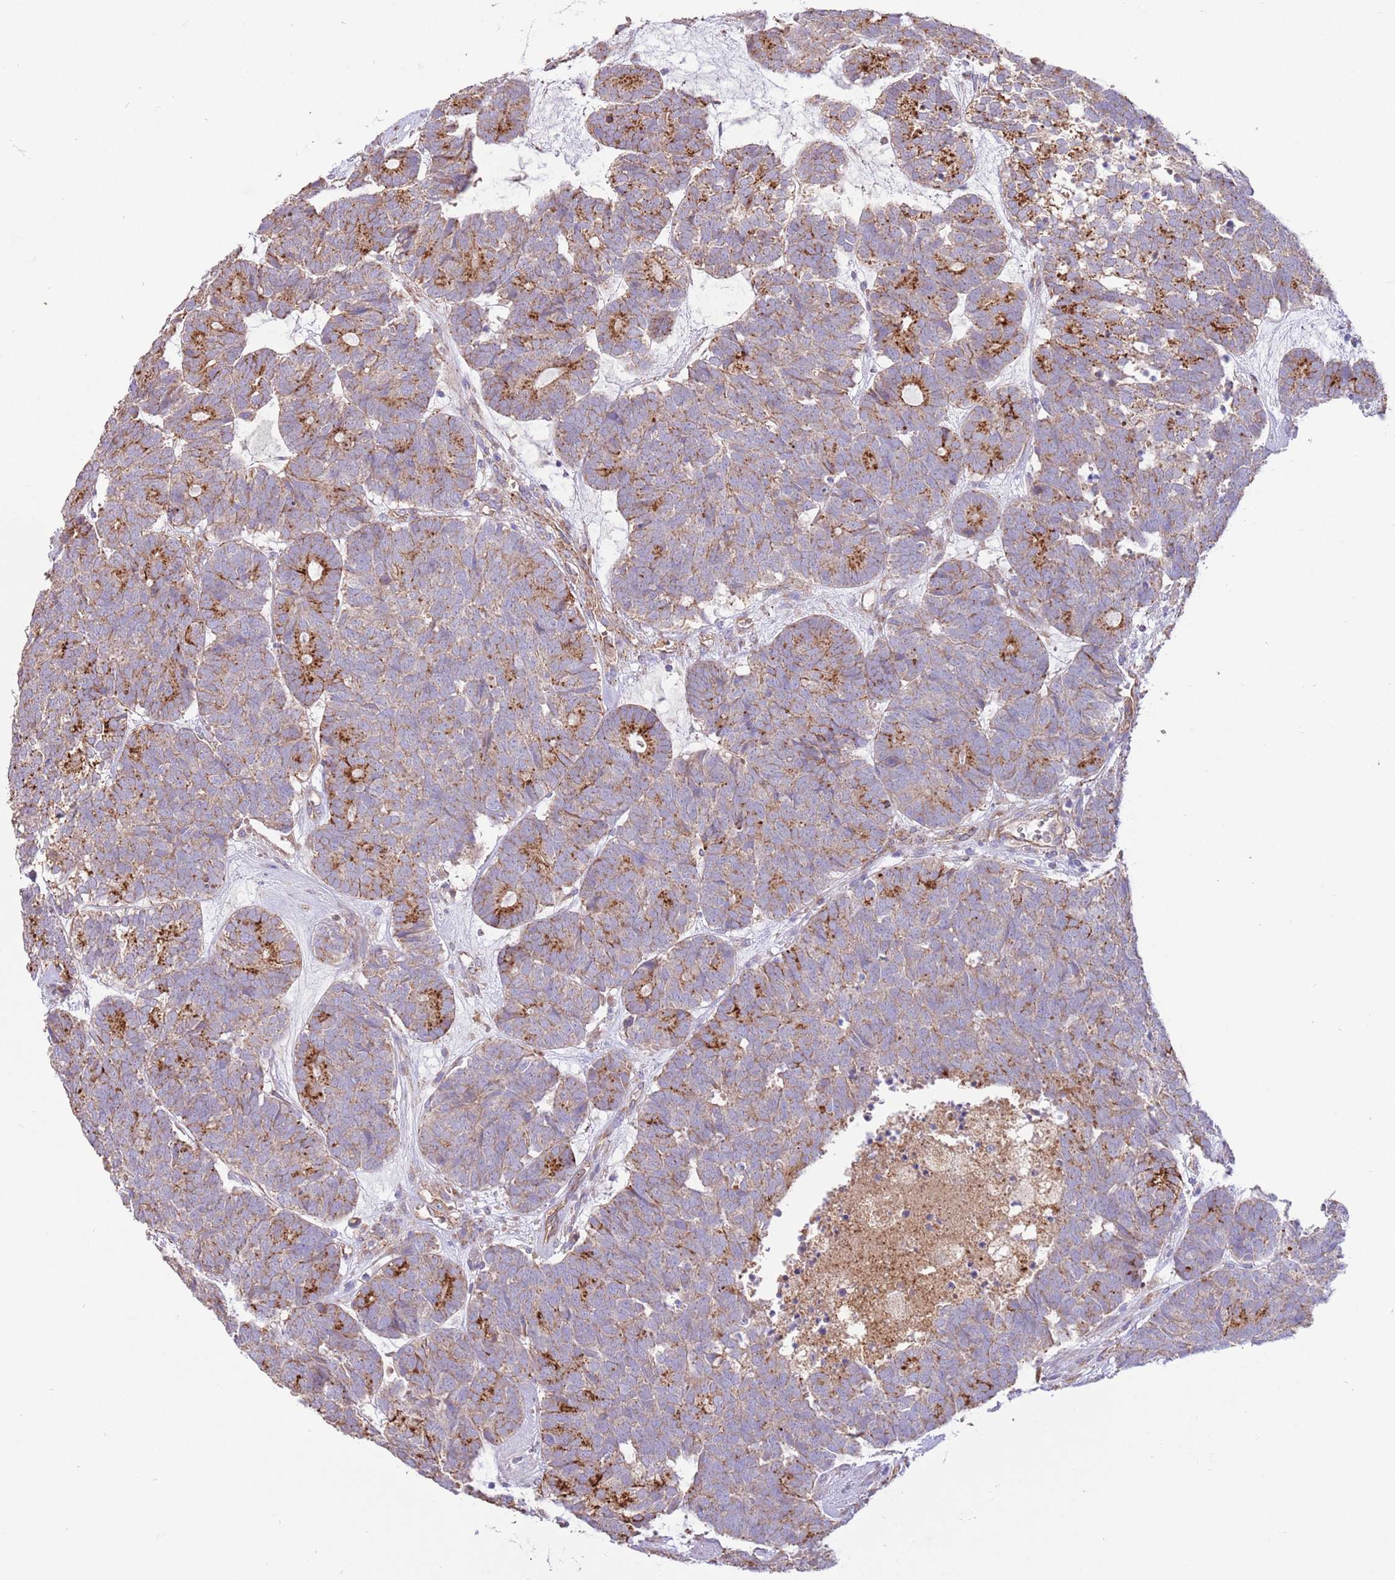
{"staining": {"intensity": "moderate", "quantity": "25%-75%", "location": "cytoplasmic/membranous"}, "tissue": "head and neck cancer", "cell_type": "Tumor cells", "image_type": "cancer", "snomed": [{"axis": "morphology", "description": "Adenocarcinoma, NOS"}, {"axis": "topography", "description": "Head-Neck"}], "caption": "A micrograph of head and neck cancer stained for a protein demonstrates moderate cytoplasmic/membranous brown staining in tumor cells. (DAB = brown stain, brightfield microscopy at high magnification).", "gene": "DOCK6", "patient": {"sex": "female", "age": 81}}